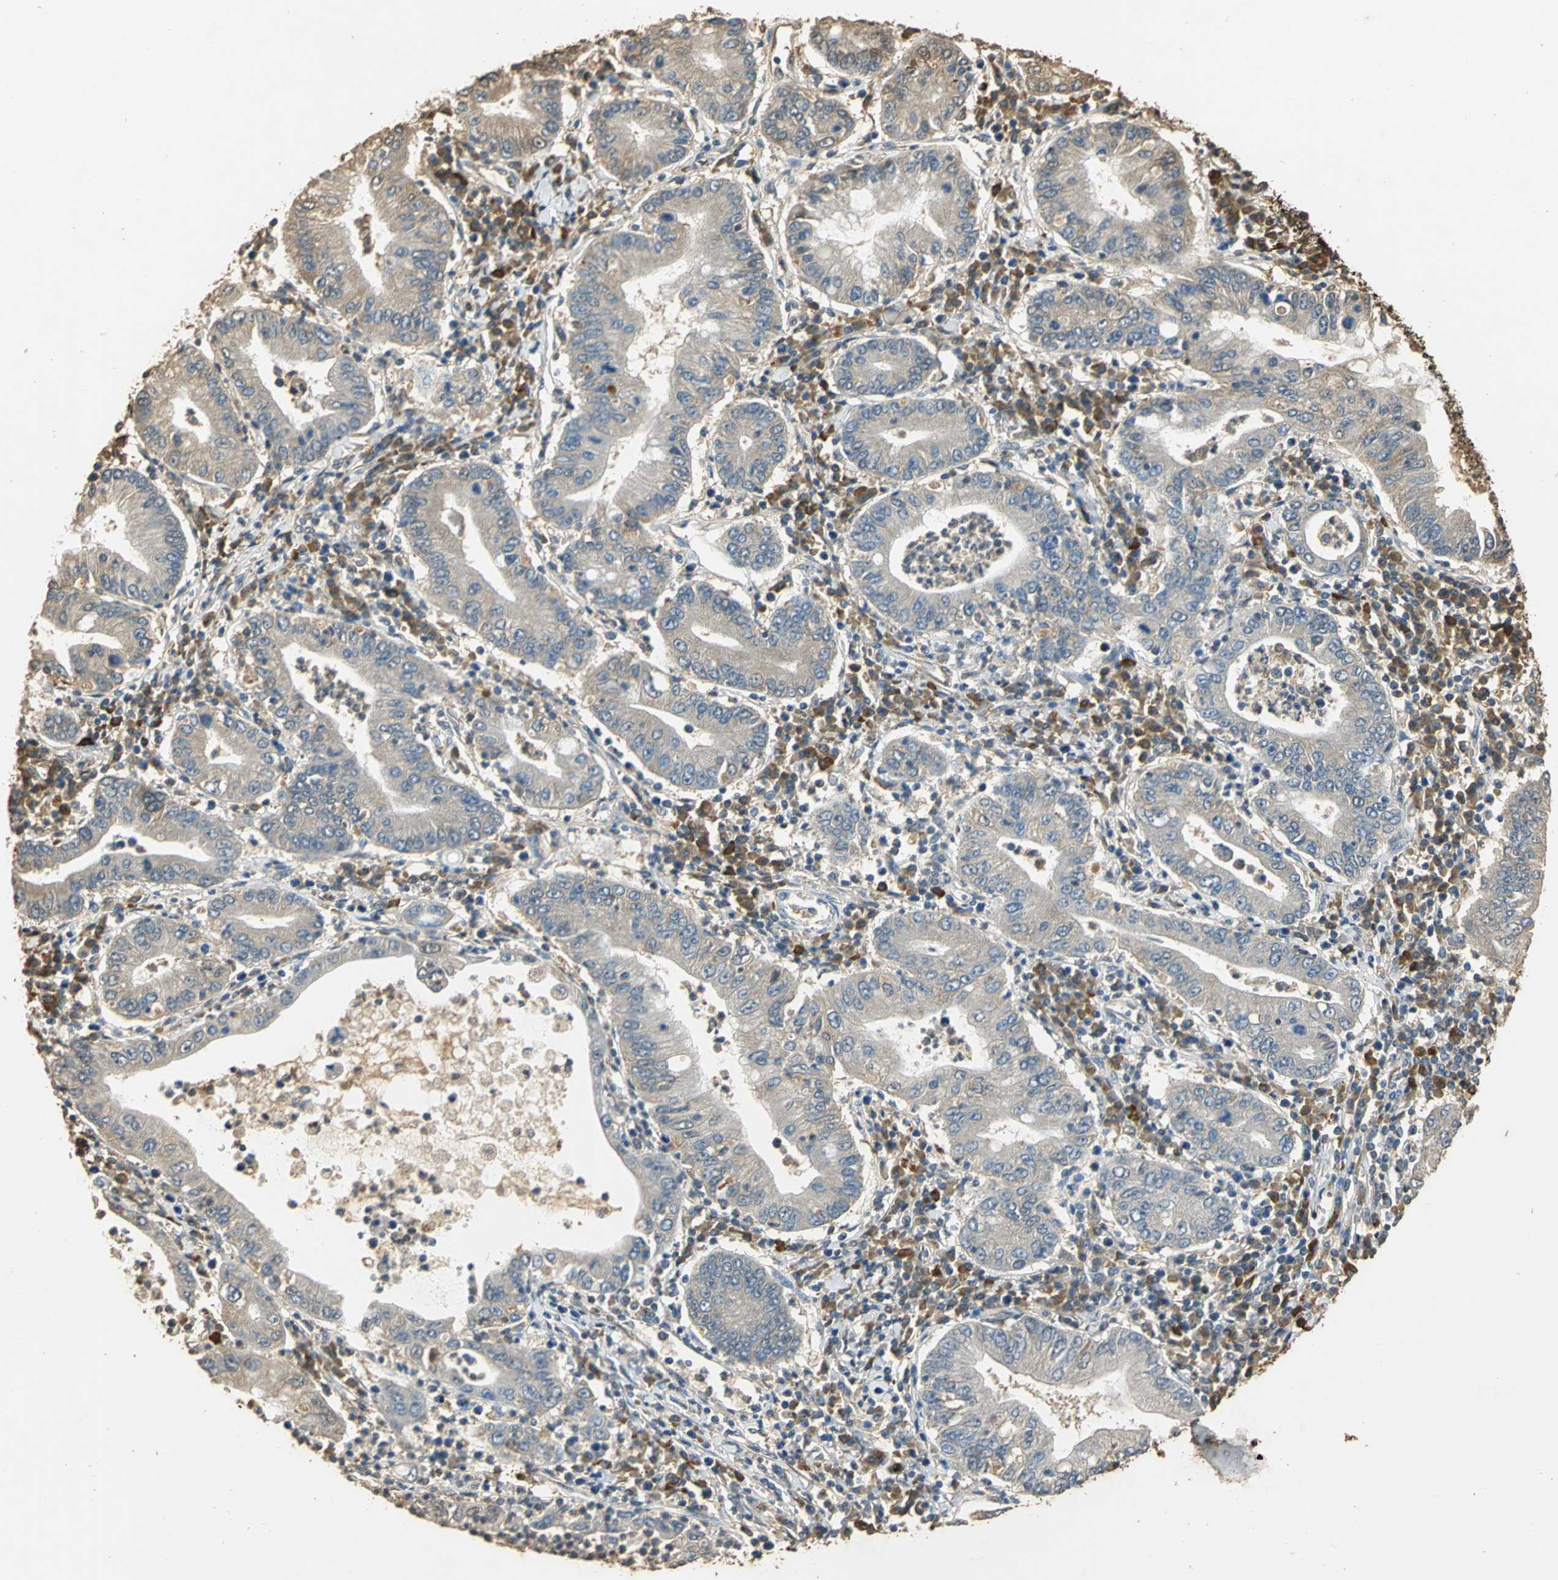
{"staining": {"intensity": "weak", "quantity": ">75%", "location": "cytoplasmic/membranous"}, "tissue": "stomach cancer", "cell_type": "Tumor cells", "image_type": "cancer", "snomed": [{"axis": "morphology", "description": "Normal tissue, NOS"}, {"axis": "morphology", "description": "Adenocarcinoma, NOS"}, {"axis": "topography", "description": "Esophagus"}, {"axis": "topography", "description": "Stomach, upper"}, {"axis": "topography", "description": "Peripheral nerve tissue"}], "caption": "Stomach adenocarcinoma tissue displays weak cytoplasmic/membranous positivity in approximately >75% of tumor cells", "gene": "GAPDH", "patient": {"sex": "male", "age": 62}}